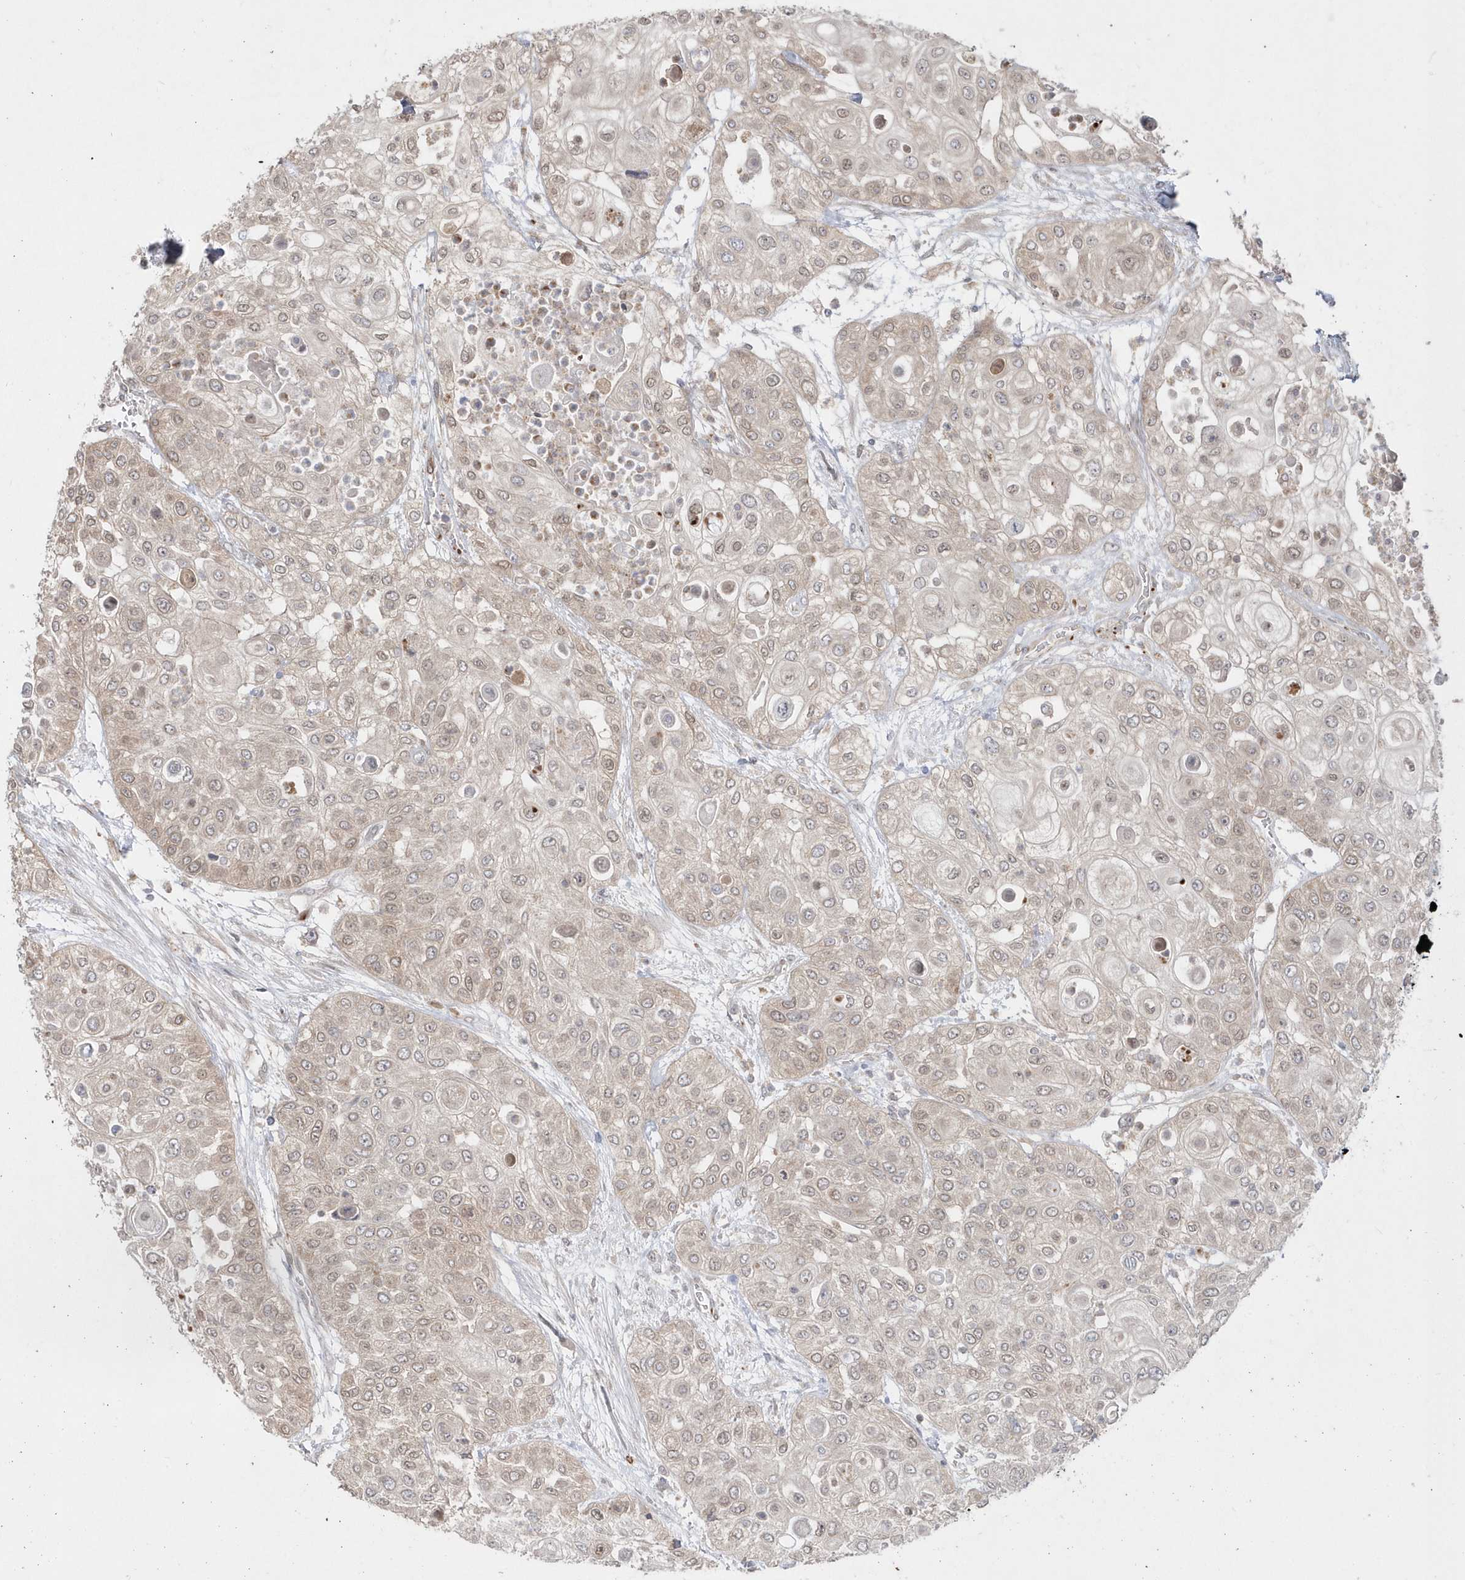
{"staining": {"intensity": "weak", "quantity": "25%-75%", "location": "cytoplasmic/membranous"}, "tissue": "urothelial cancer", "cell_type": "Tumor cells", "image_type": "cancer", "snomed": [{"axis": "morphology", "description": "Urothelial carcinoma, High grade"}, {"axis": "topography", "description": "Urinary bladder"}], "caption": "An image of urothelial cancer stained for a protein exhibits weak cytoplasmic/membranous brown staining in tumor cells.", "gene": "DHX57", "patient": {"sex": "female", "age": 79}}